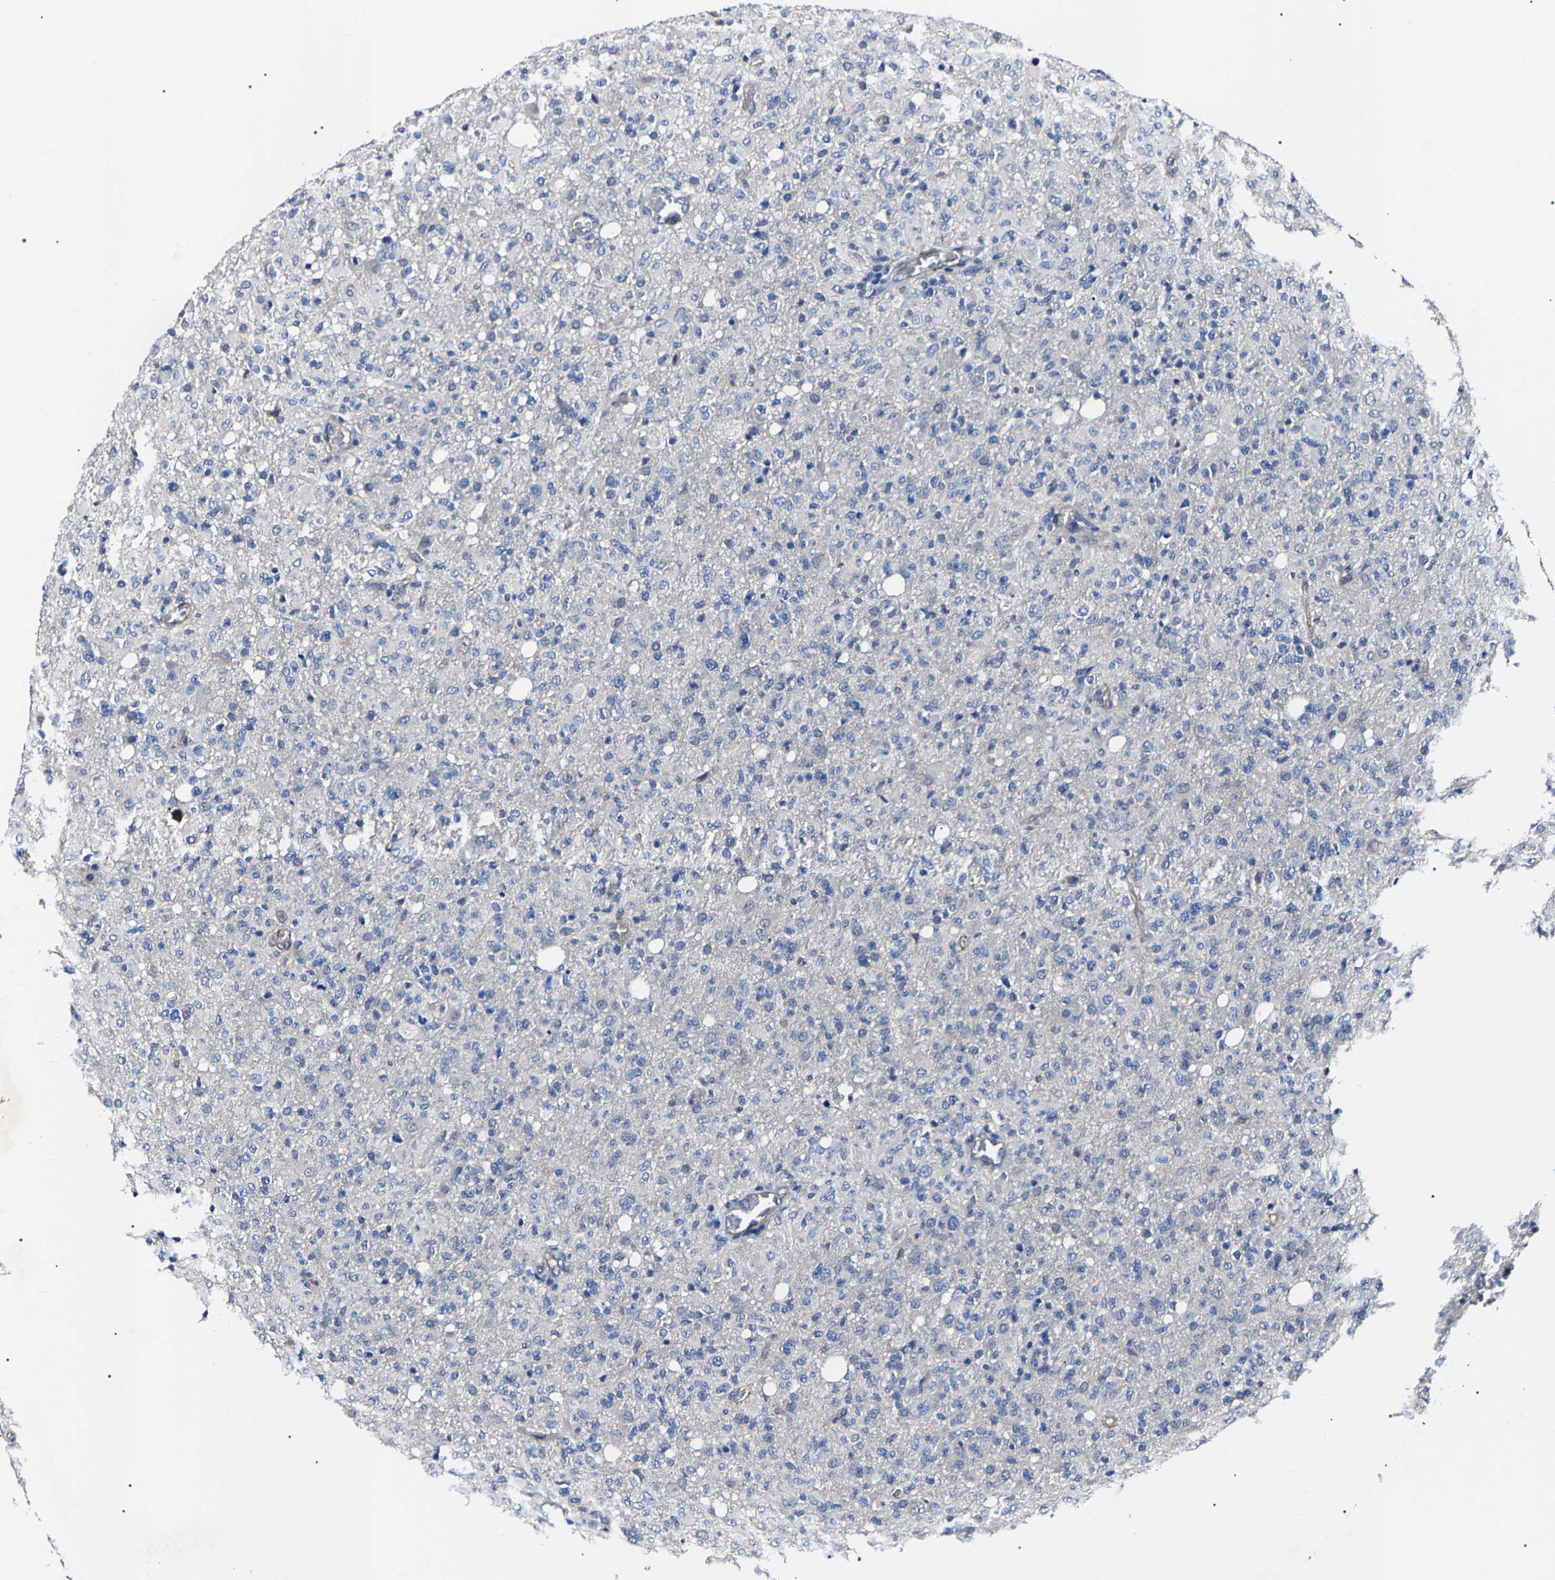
{"staining": {"intensity": "negative", "quantity": "none", "location": "none"}, "tissue": "glioma", "cell_type": "Tumor cells", "image_type": "cancer", "snomed": [{"axis": "morphology", "description": "Glioma, malignant, High grade"}, {"axis": "topography", "description": "Brain"}], "caption": "High magnification brightfield microscopy of malignant glioma (high-grade) stained with DAB (3,3'-diaminobenzidine) (brown) and counterstained with hematoxylin (blue): tumor cells show no significant expression. Brightfield microscopy of IHC stained with DAB (brown) and hematoxylin (blue), captured at high magnification.", "gene": "KLHL42", "patient": {"sex": "female", "age": 57}}